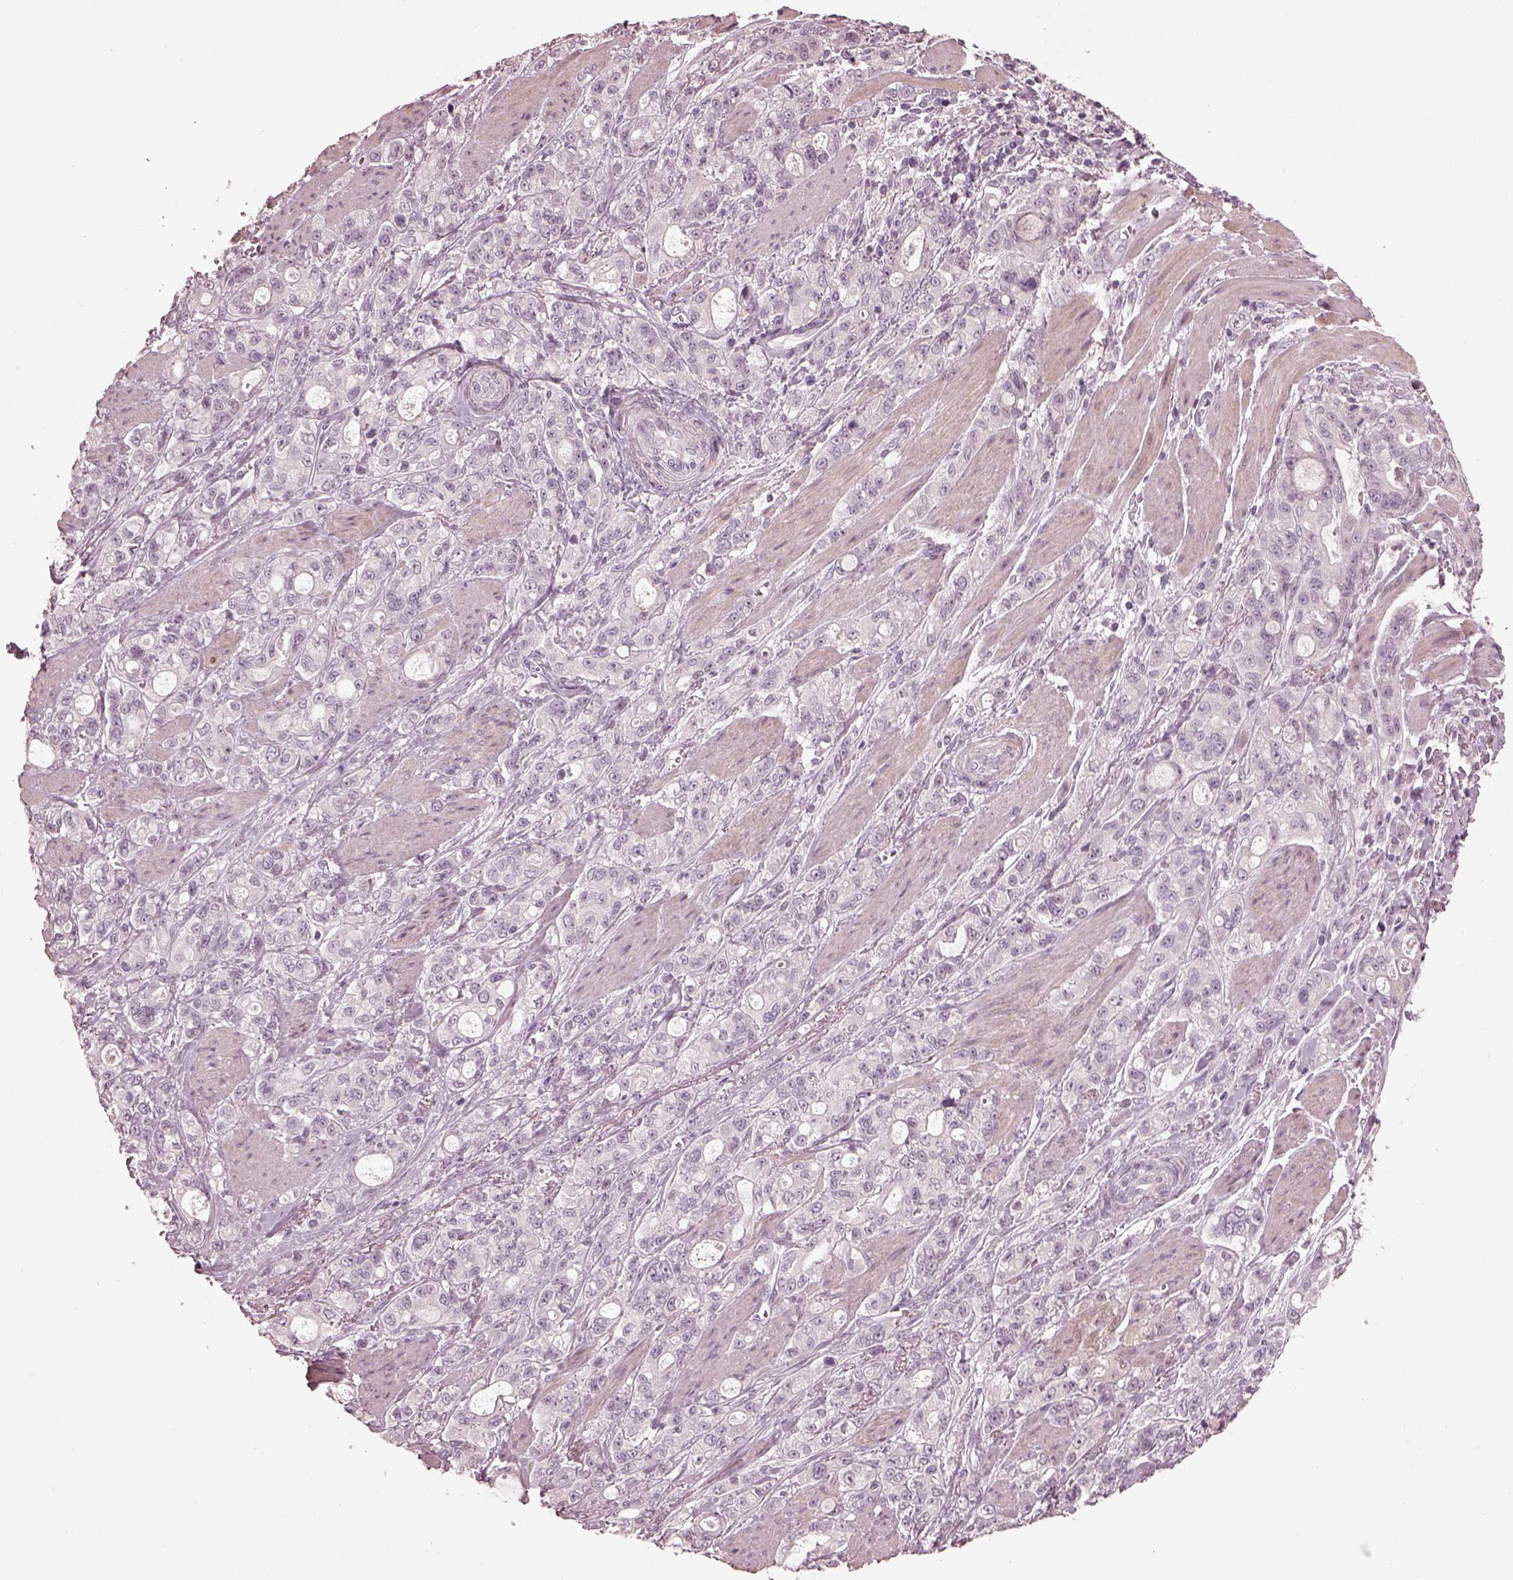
{"staining": {"intensity": "negative", "quantity": "none", "location": "none"}, "tissue": "stomach cancer", "cell_type": "Tumor cells", "image_type": "cancer", "snomed": [{"axis": "morphology", "description": "Adenocarcinoma, NOS"}, {"axis": "topography", "description": "Stomach"}], "caption": "IHC photomicrograph of neoplastic tissue: adenocarcinoma (stomach) stained with DAB (3,3'-diaminobenzidine) demonstrates no significant protein positivity in tumor cells. Brightfield microscopy of IHC stained with DAB (brown) and hematoxylin (blue), captured at high magnification.", "gene": "OPTC", "patient": {"sex": "male", "age": 63}}